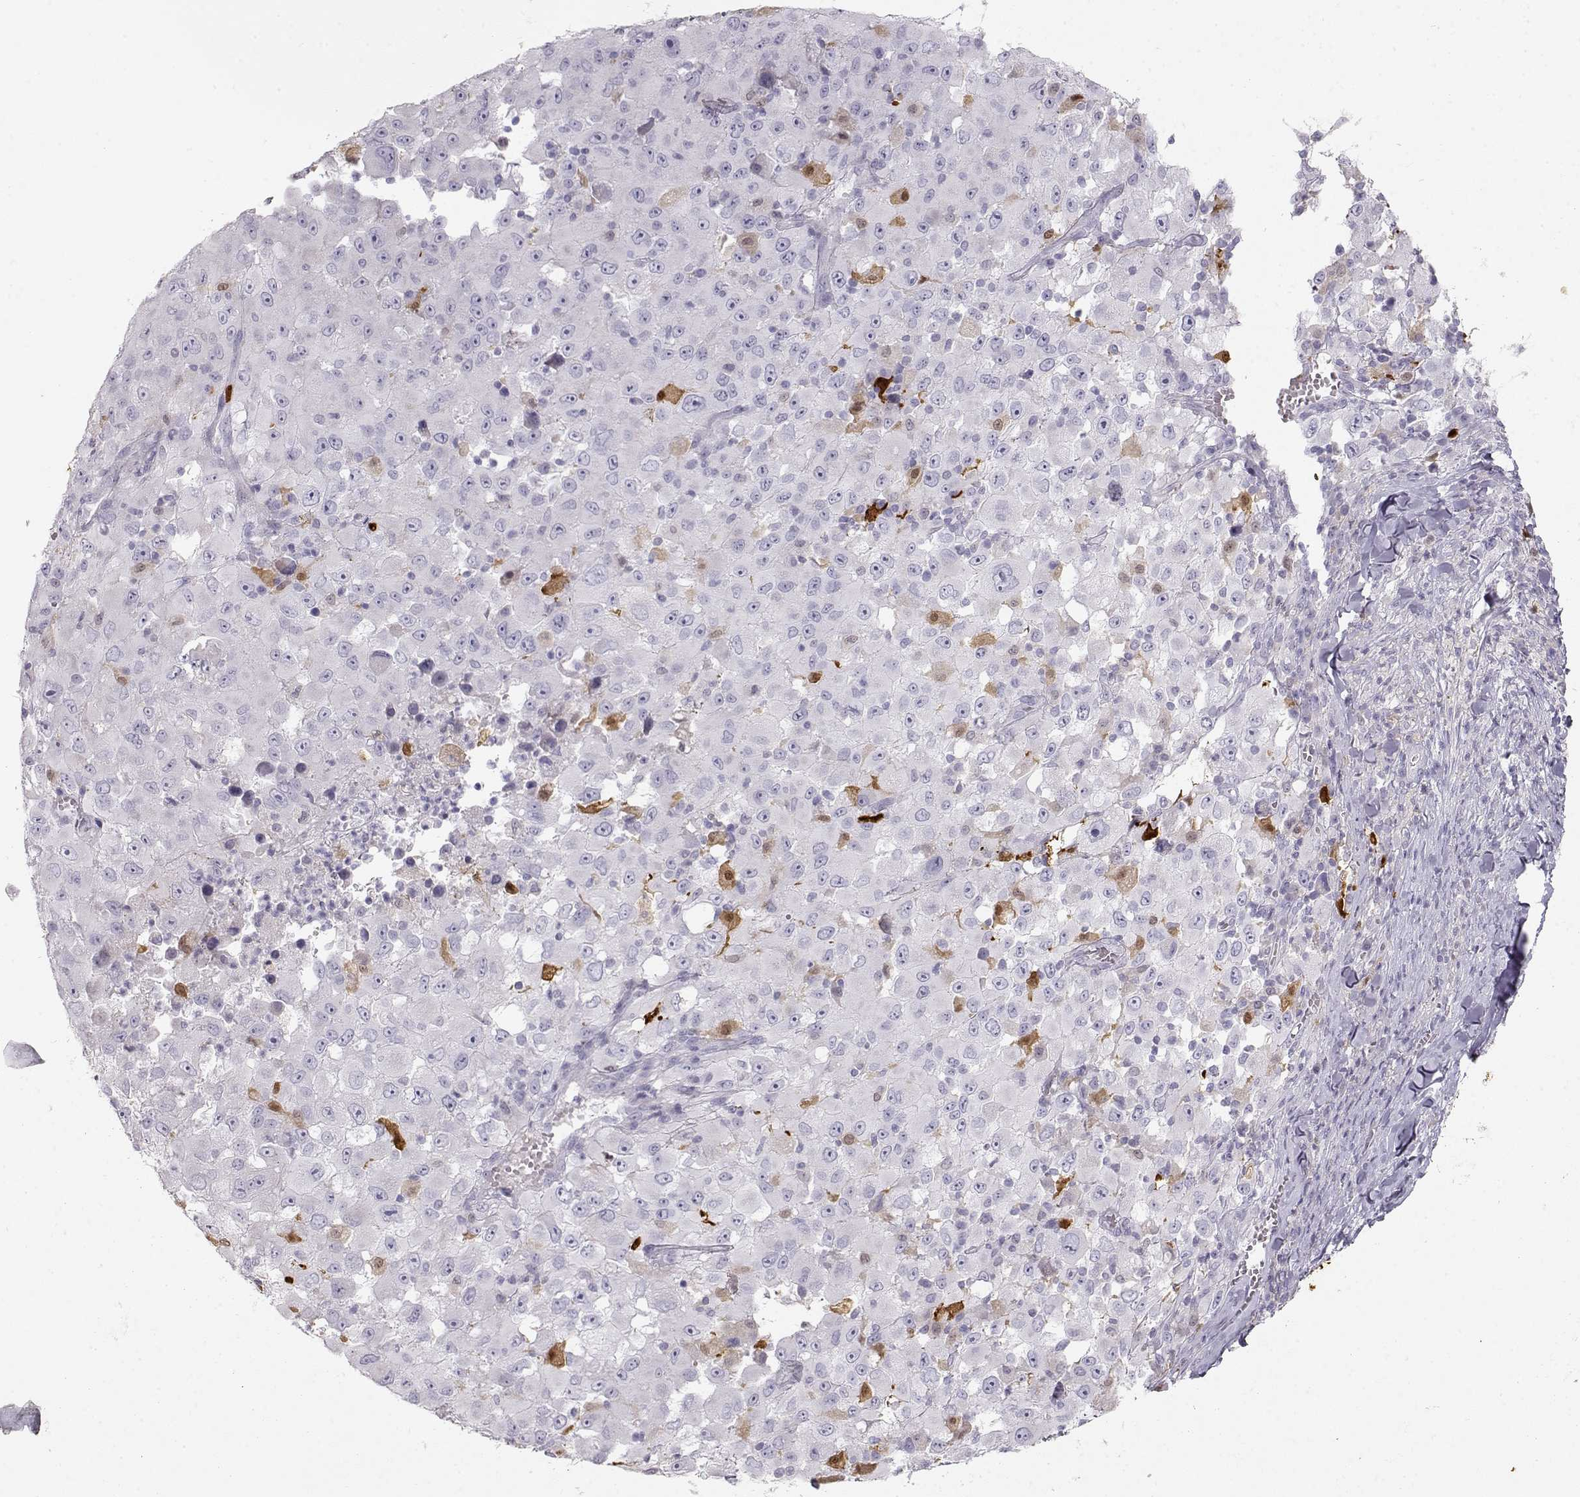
{"staining": {"intensity": "negative", "quantity": "none", "location": "none"}, "tissue": "melanoma", "cell_type": "Tumor cells", "image_type": "cancer", "snomed": [{"axis": "morphology", "description": "Malignant melanoma, Metastatic site"}, {"axis": "topography", "description": "Soft tissue"}], "caption": "Immunohistochemistry (IHC) image of malignant melanoma (metastatic site) stained for a protein (brown), which exhibits no expression in tumor cells.", "gene": "S100B", "patient": {"sex": "male", "age": 50}}